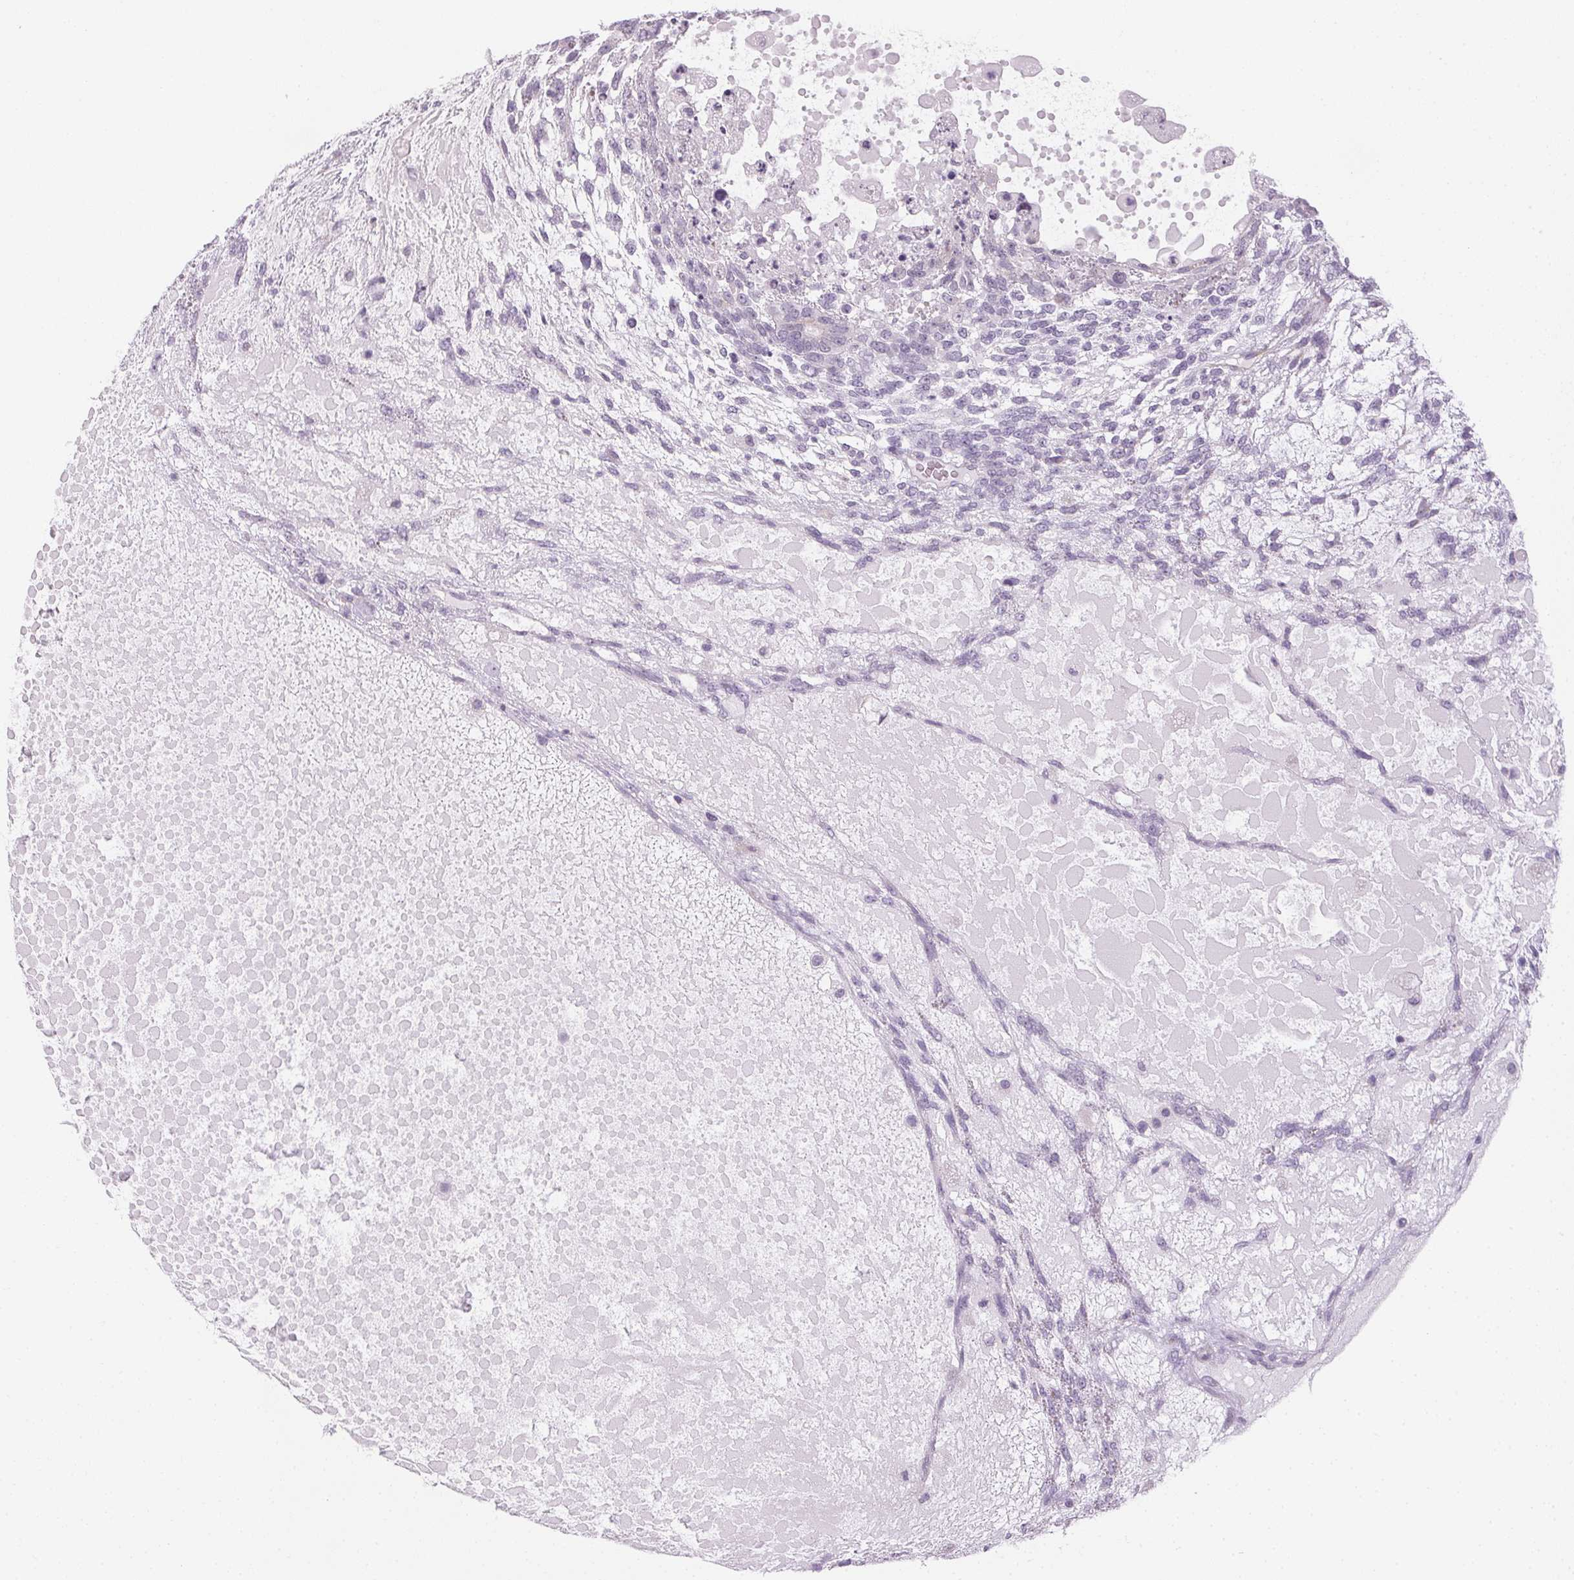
{"staining": {"intensity": "negative", "quantity": "none", "location": "none"}, "tissue": "testis cancer", "cell_type": "Tumor cells", "image_type": "cancer", "snomed": [{"axis": "morphology", "description": "Carcinoma, Embryonal, NOS"}, {"axis": "topography", "description": "Testis"}], "caption": "Protein analysis of testis cancer (embryonal carcinoma) displays no significant expression in tumor cells.", "gene": "CCDC96", "patient": {"sex": "male", "age": 23}}